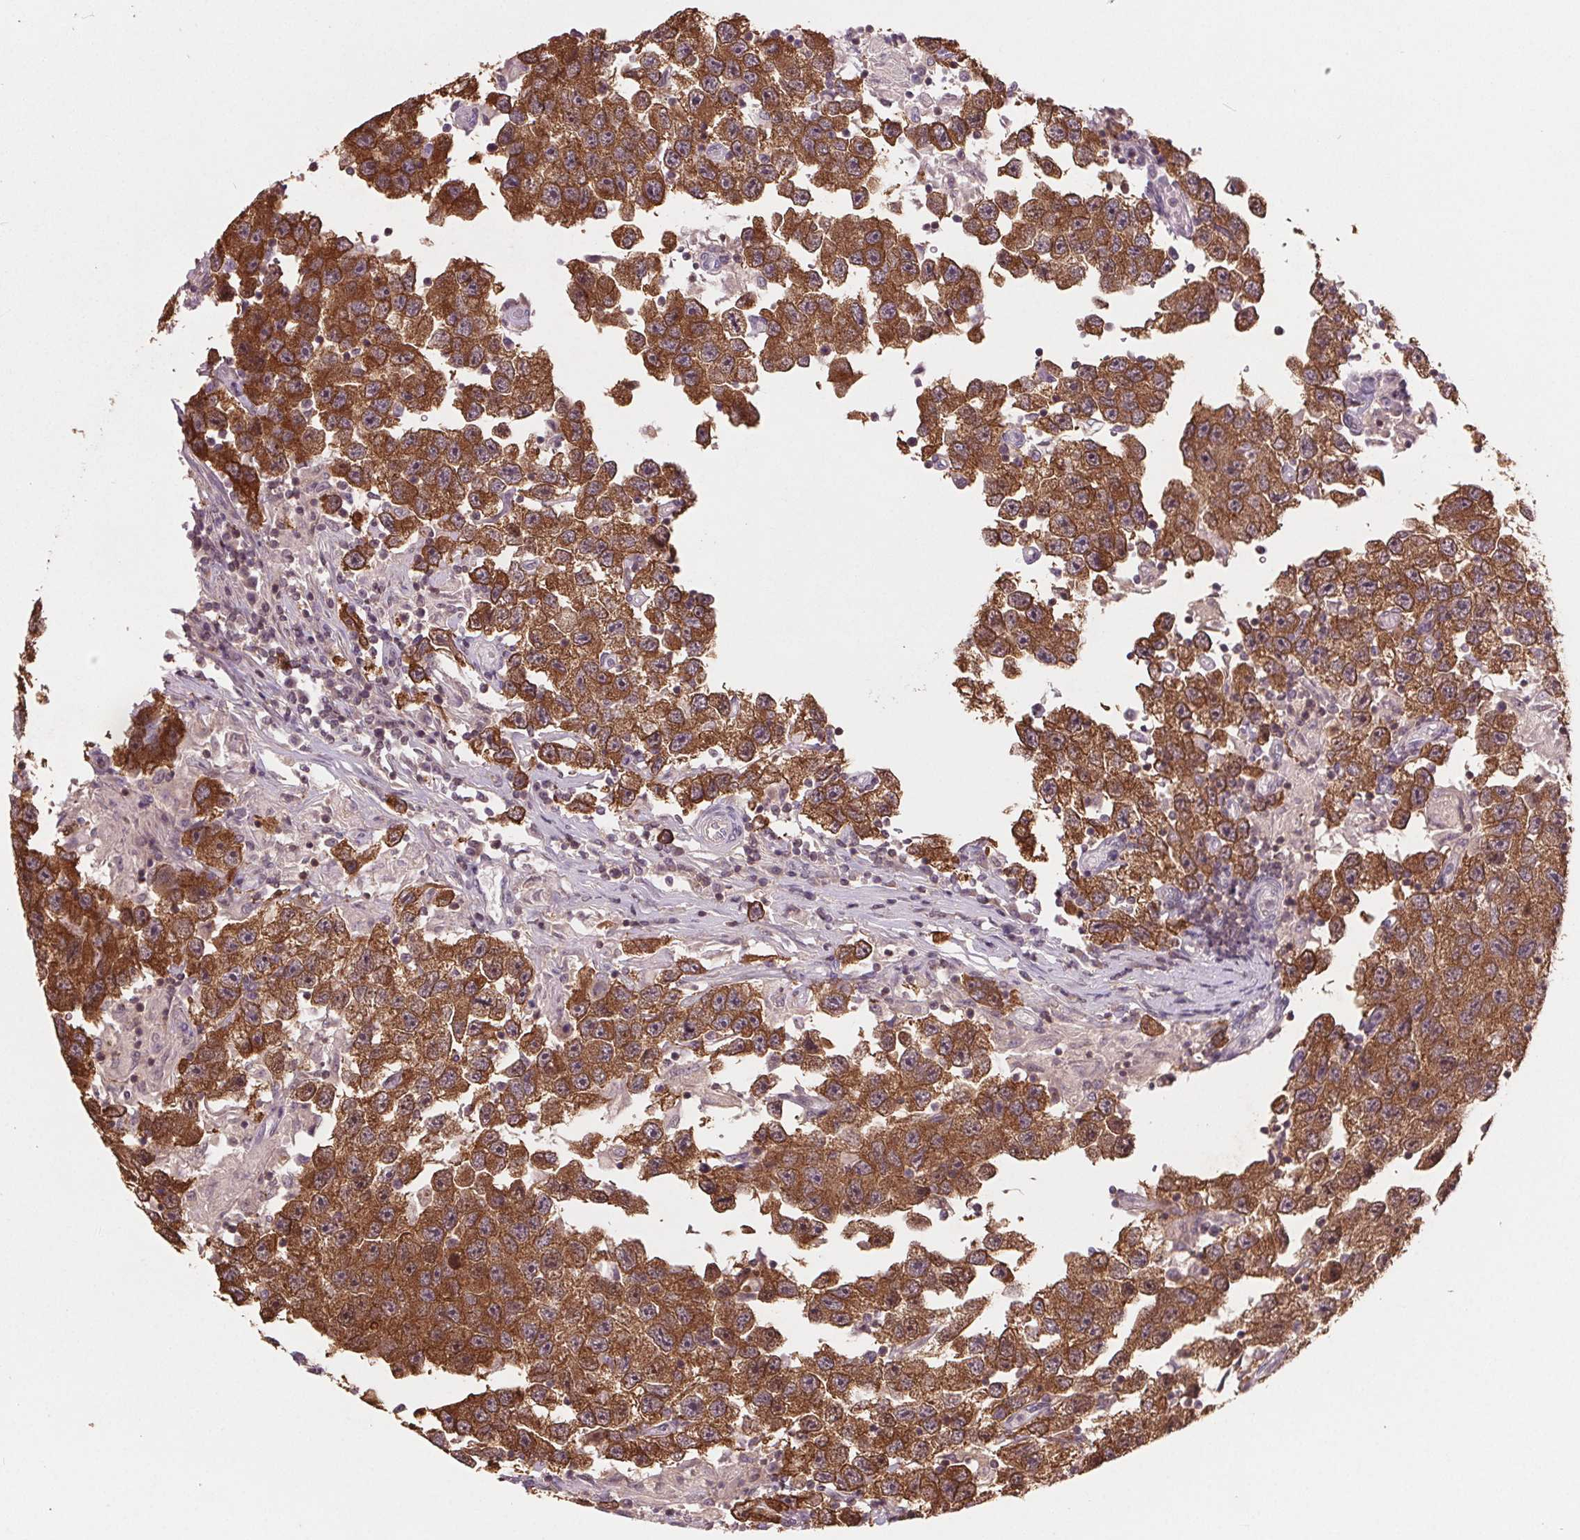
{"staining": {"intensity": "strong", "quantity": ">75%", "location": "cytoplasmic/membranous"}, "tissue": "testis cancer", "cell_type": "Tumor cells", "image_type": "cancer", "snomed": [{"axis": "morphology", "description": "Seminoma, NOS"}, {"axis": "topography", "description": "Testis"}], "caption": "High-power microscopy captured an immunohistochemistry (IHC) histopathology image of testis cancer (seminoma), revealing strong cytoplasmic/membranous positivity in about >75% of tumor cells.", "gene": "HIF1AN", "patient": {"sex": "male", "age": 26}}